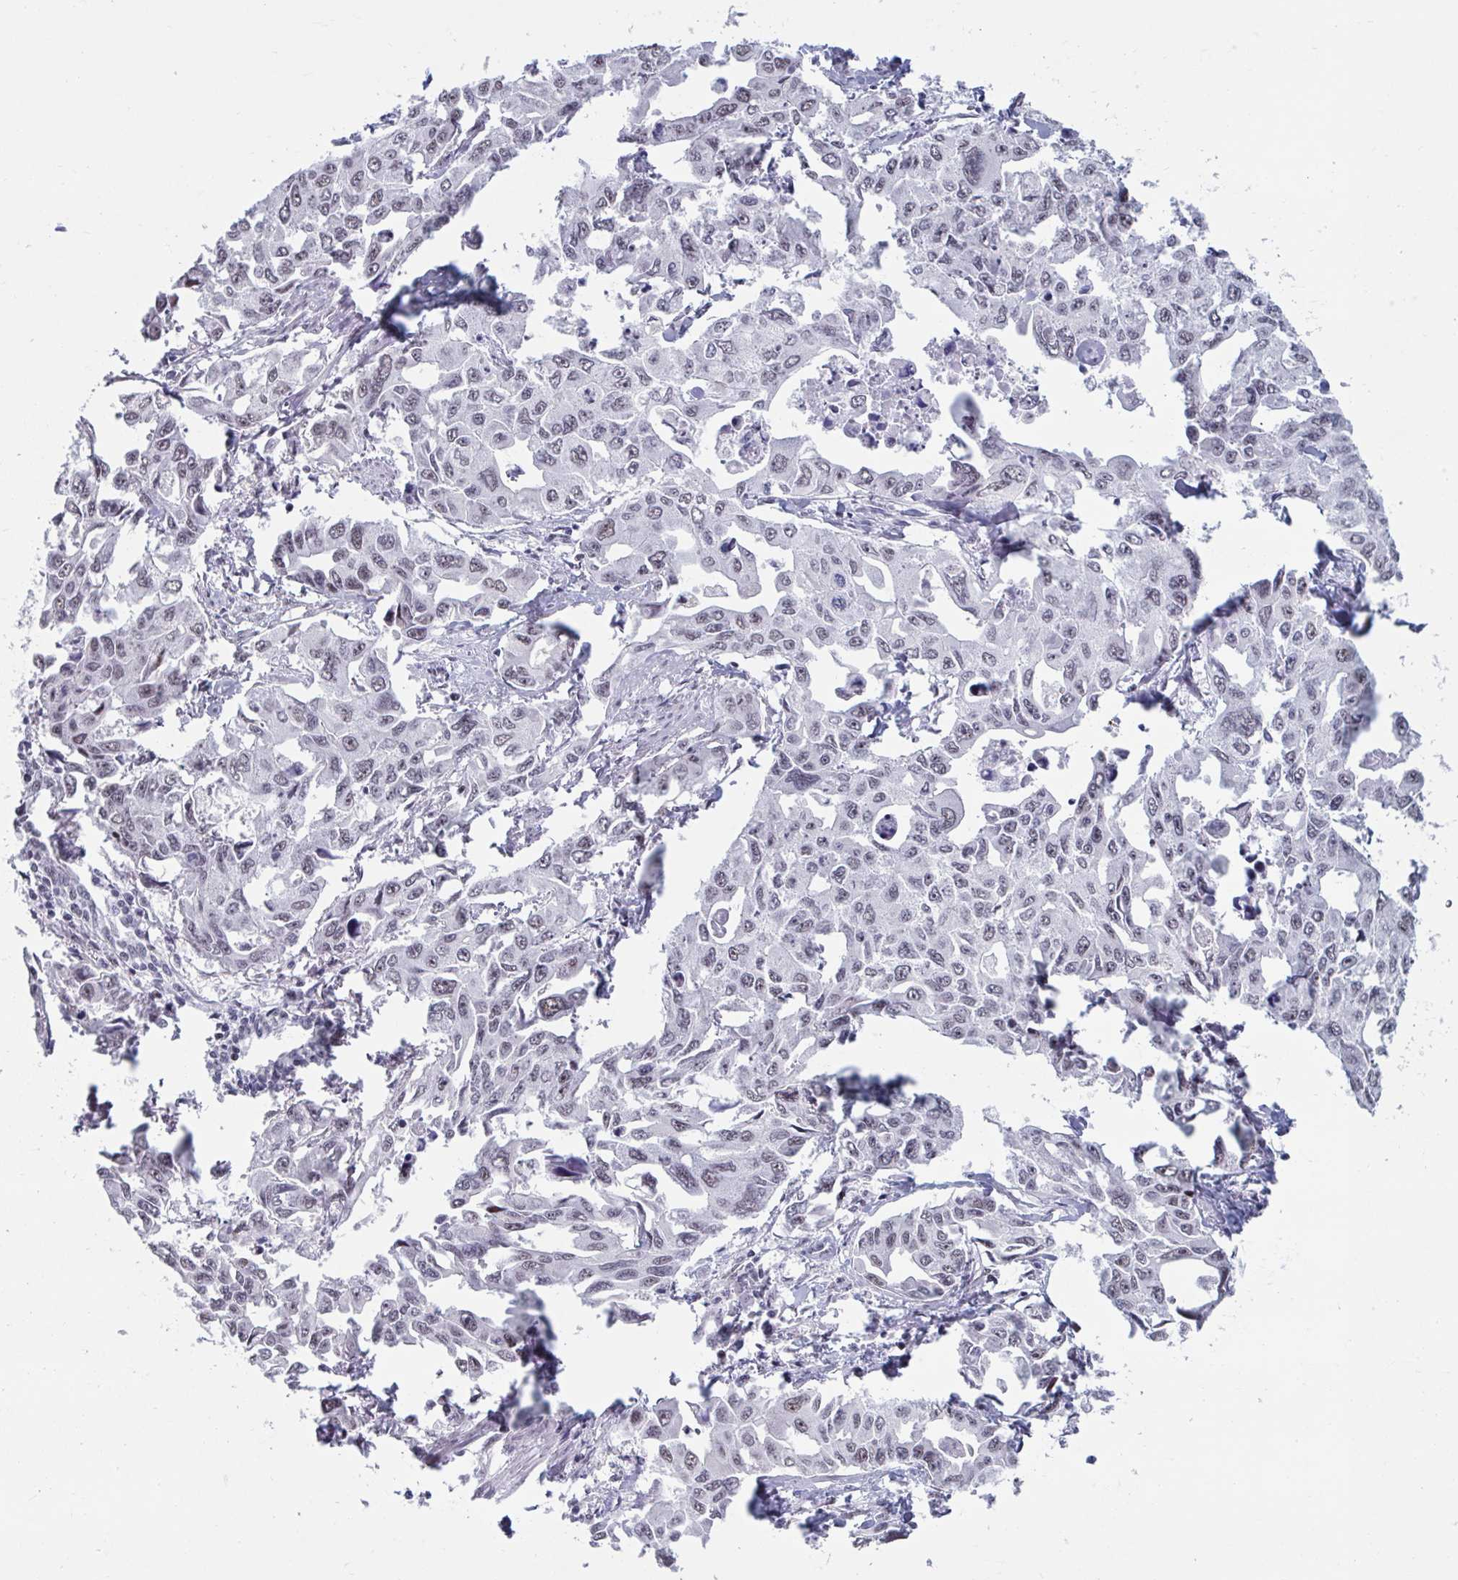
{"staining": {"intensity": "weak", "quantity": "25%-75%", "location": "nuclear"}, "tissue": "lung cancer", "cell_type": "Tumor cells", "image_type": "cancer", "snomed": [{"axis": "morphology", "description": "Adenocarcinoma, NOS"}, {"axis": "topography", "description": "Lung"}], "caption": "Immunohistochemistry histopathology image of adenocarcinoma (lung) stained for a protein (brown), which reveals low levels of weak nuclear staining in approximately 25%-75% of tumor cells.", "gene": "HSD17B6", "patient": {"sex": "male", "age": 64}}